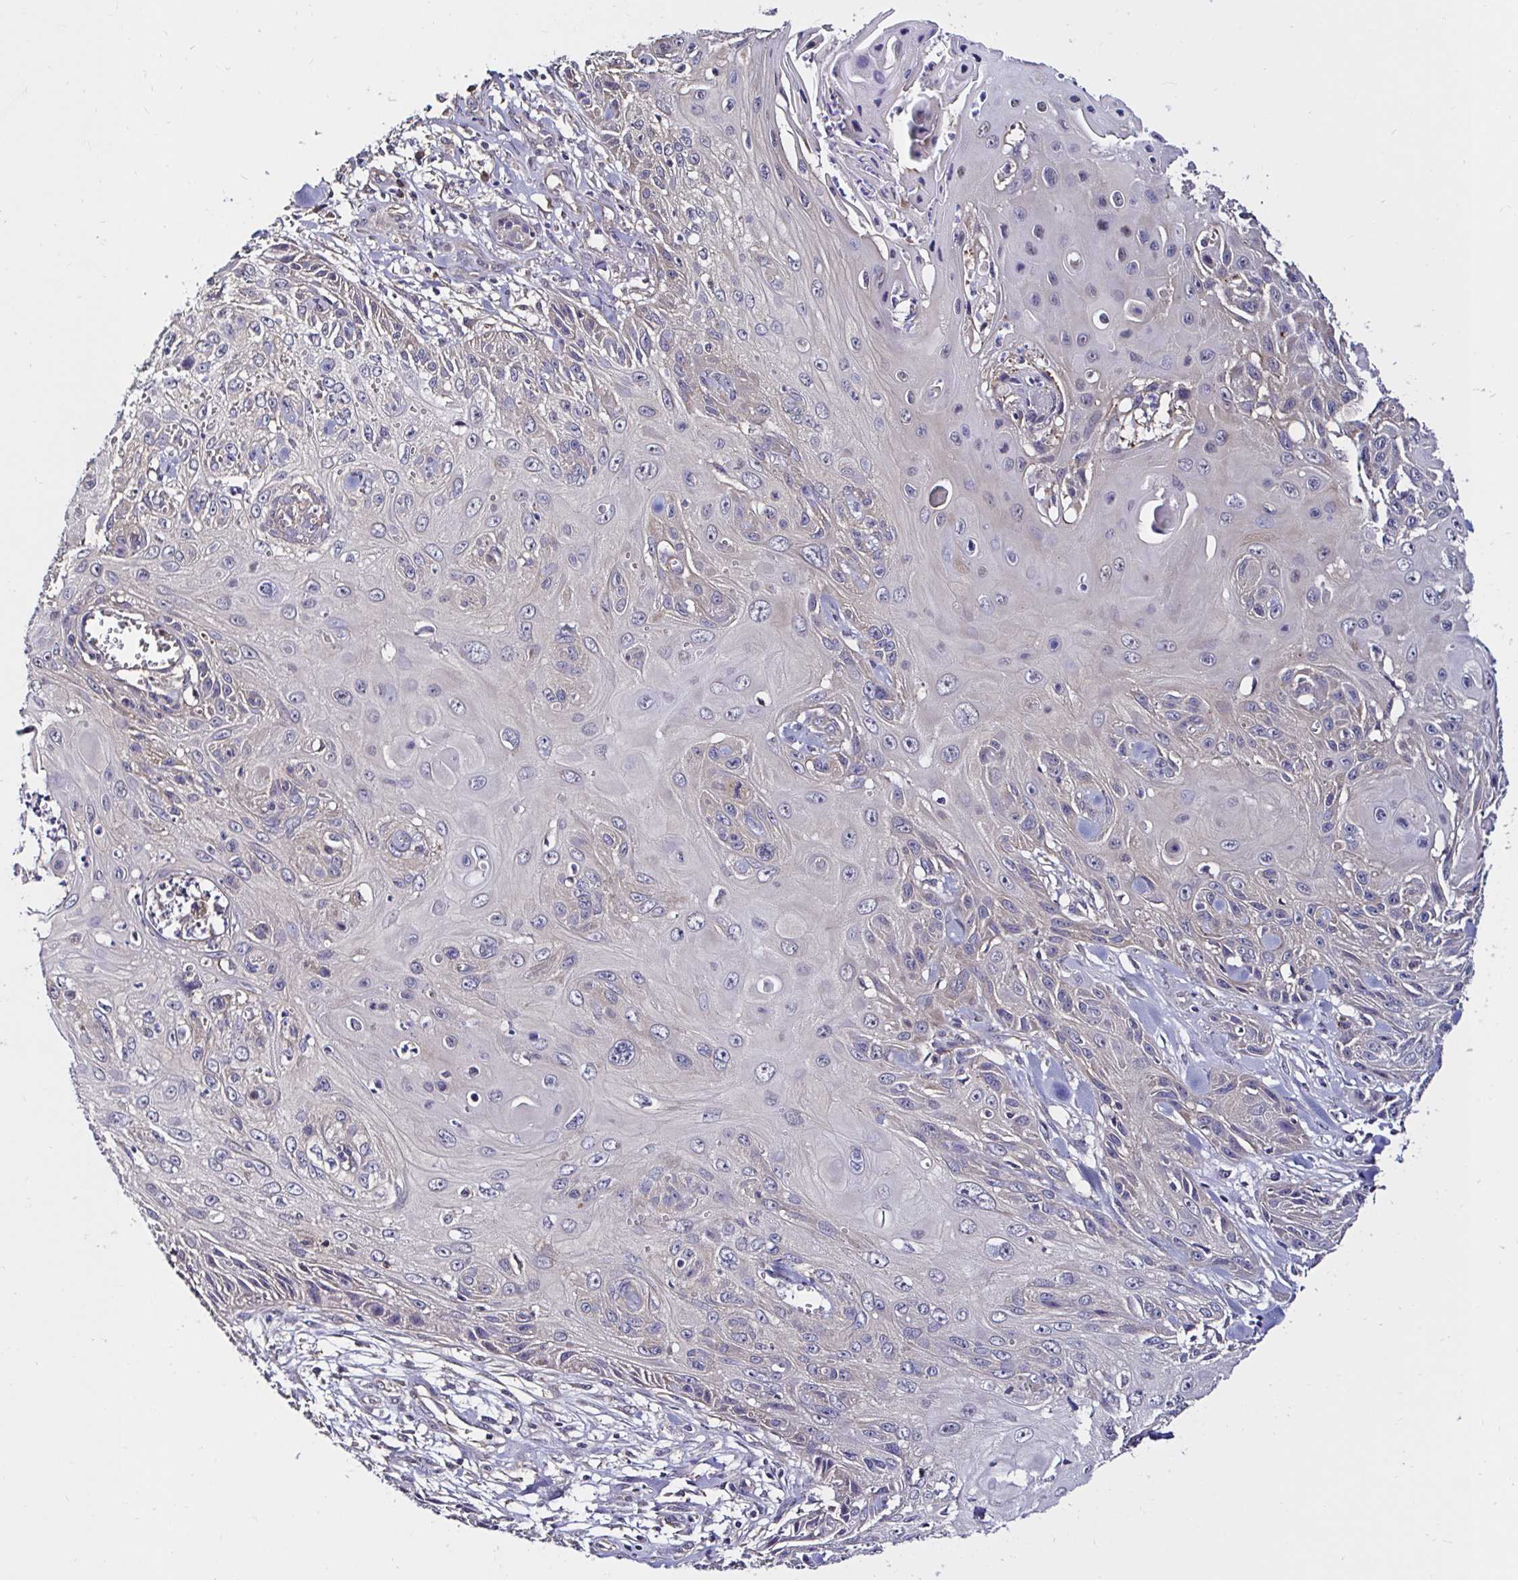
{"staining": {"intensity": "negative", "quantity": "none", "location": "none"}, "tissue": "skin cancer", "cell_type": "Tumor cells", "image_type": "cancer", "snomed": [{"axis": "morphology", "description": "Squamous cell carcinoma, NOS"}, {"axis": "topography", "description": "Skin"}, {"axis": "topography", "description": "Vulva"}], "caption": "Squamous cell carcinoma (skin) was stained to show a protein in brown. There is no significant staining in tumor cells.", "gene": "RSRP1", "patient": {"sex": "female", "age": 83}}